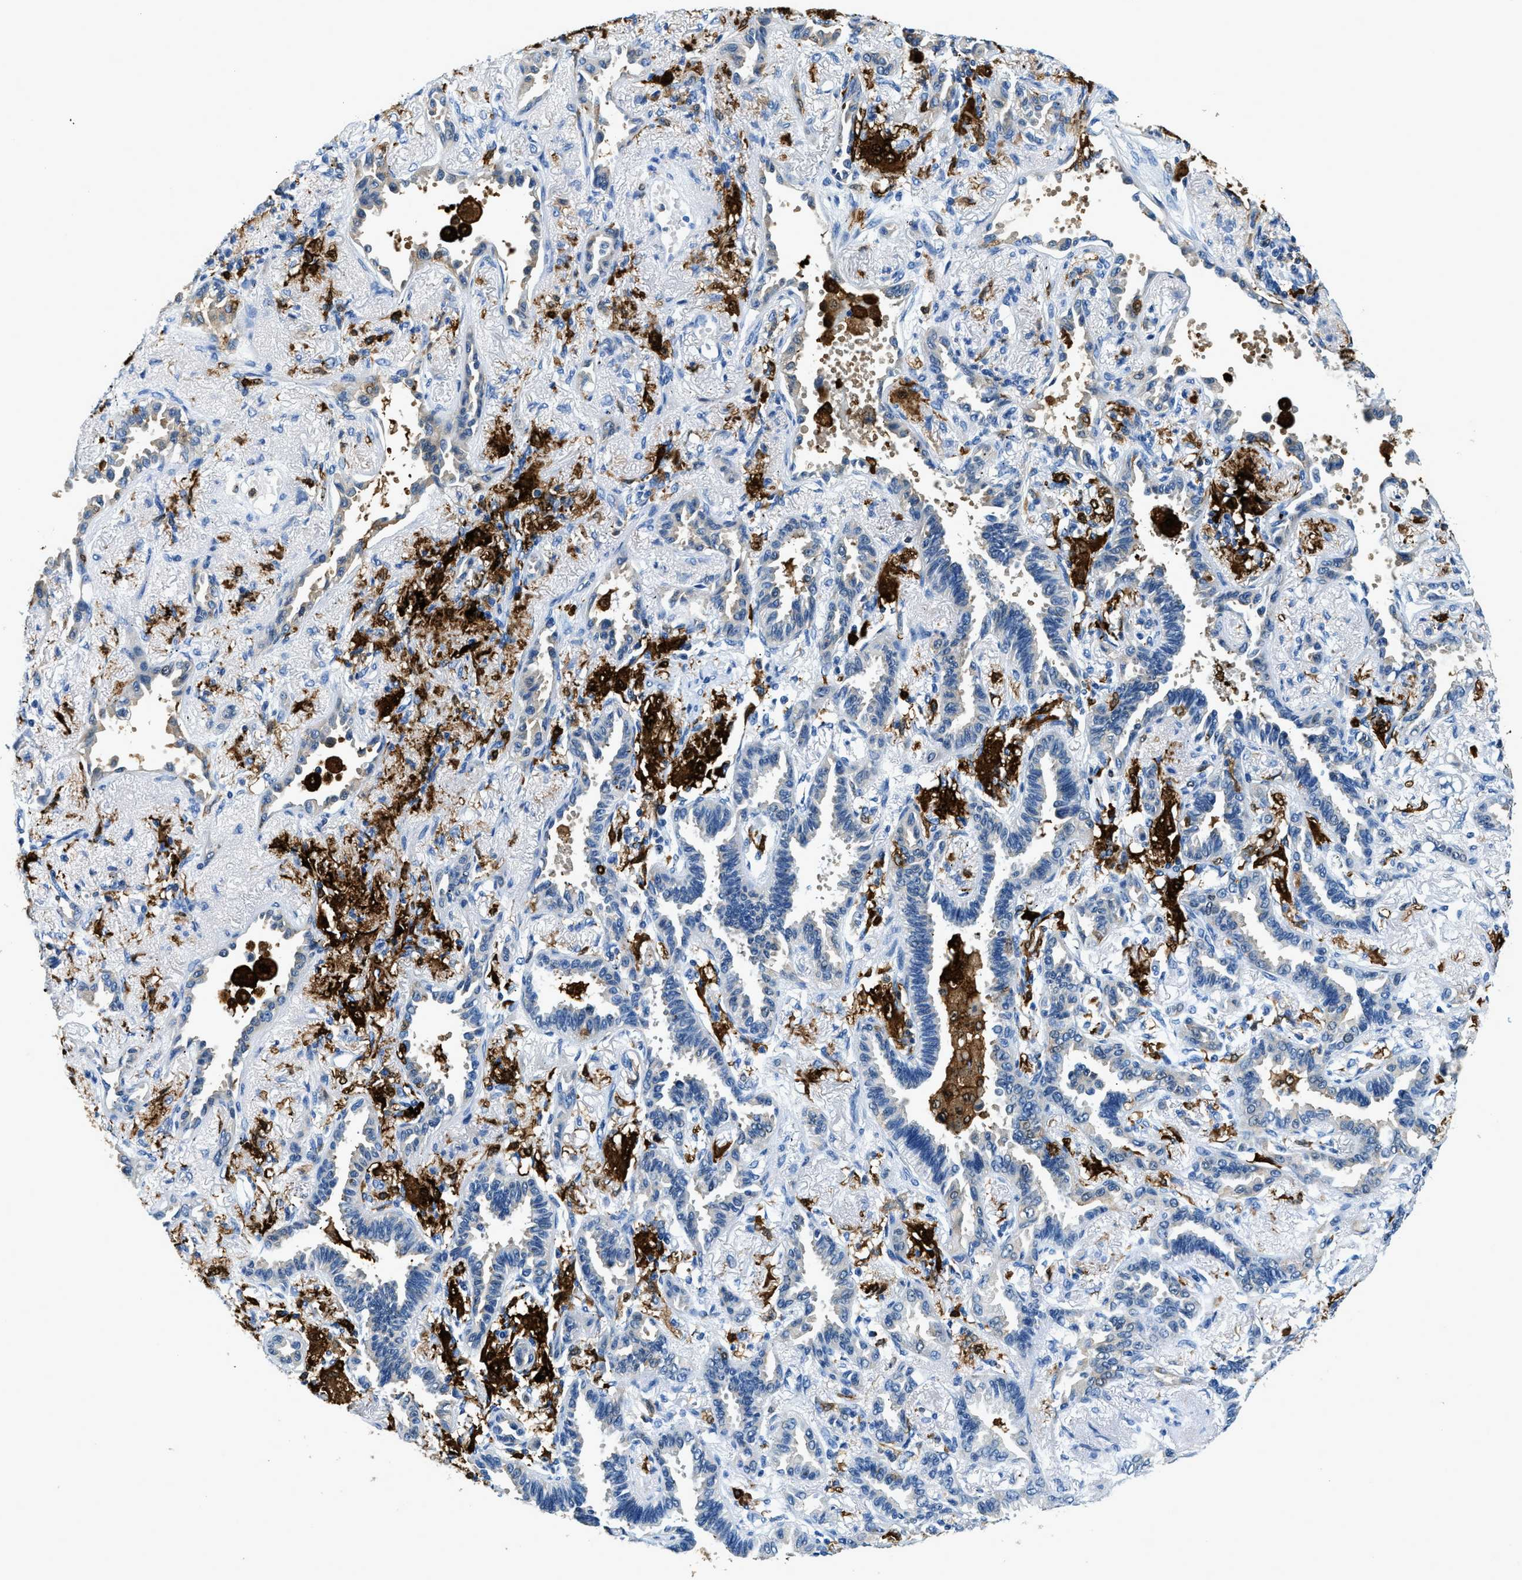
{"staining": {"intensity": "negative", "quantity": "none", "location": "none"}, "tissue": "lung cancer", "cell_type": "Tumor cells", "image_type": "cancer", "snomed": [{"axis": "morphology", "description": "Adenocarcinoma, NOS"}, {"axis": "topography", "description": "Lung"}], "caption": "IHC photomicrograph of lung cancer (adenocarcinoma) stained for a protein (brown), which exhibits no staining in tumor cells.", "gene": "CAPG", "patient": {"sex": "male", "age": 59}}